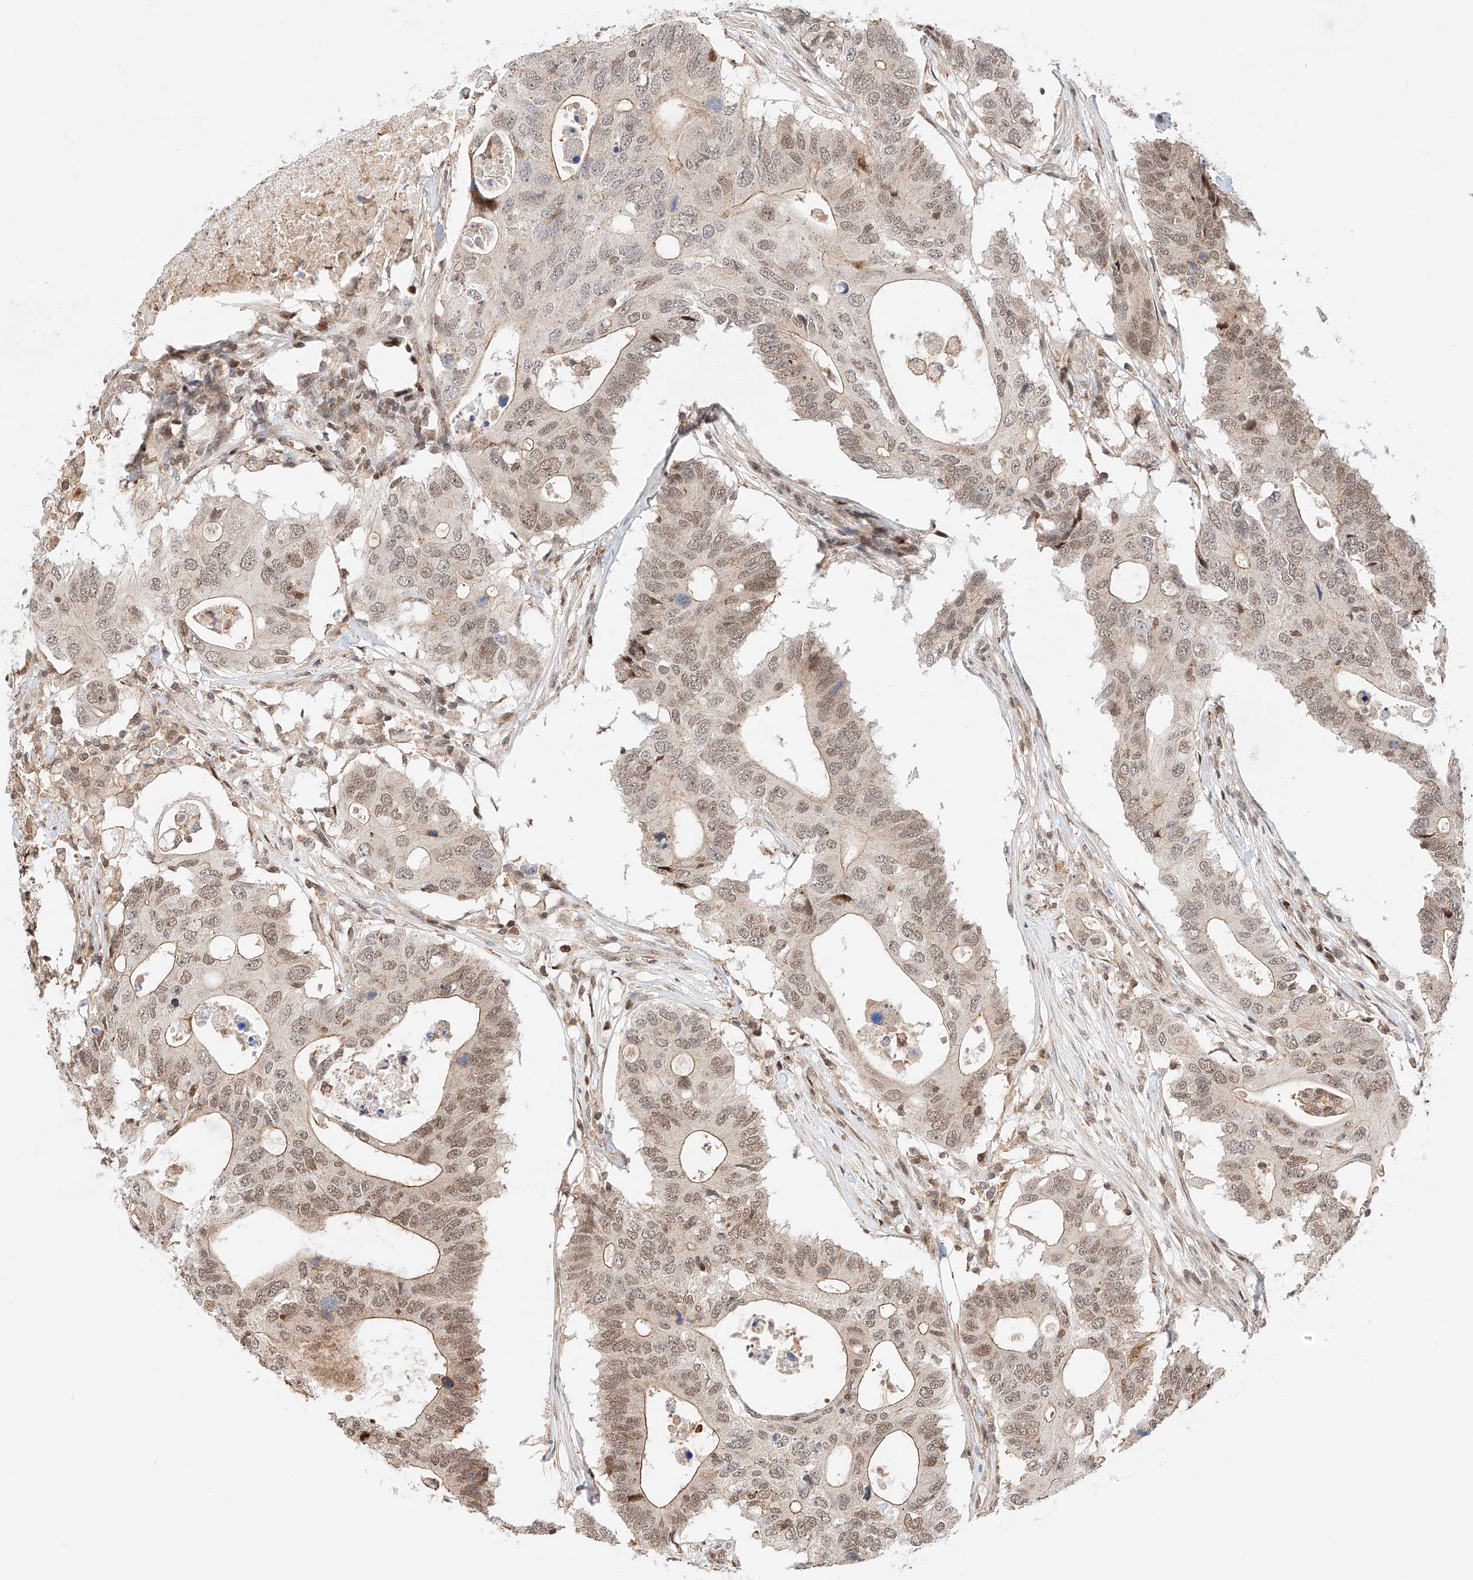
{"staining": {"intensity": "moderate", "quantity": "25%-75%", "location": "cytoplasmic/membranous,nuclear"}, "tissue": "colorectal cancer", "cell_type": "Tumor cells", "image_type": "cancer", "snomed": [{"axis": "morphology", "description": "Adenocarcinoma, NOS"}, {"axis": "topography", "description": "Colon"}], "caption": "High-magnification brightfield microscopy of colorectal adenocarcinoma stained with DAB (brown) and counterstained with hematoxylin (blue). tumor cells exhibit moderate cytoplasmic/membranous and nuclear expression is appreciated in approximately25%-75% of cells. (IHC, brightfield microscopy, high magnification).", "gene": "HDAC9", "patient": {"sex": "male", "age": 71}}